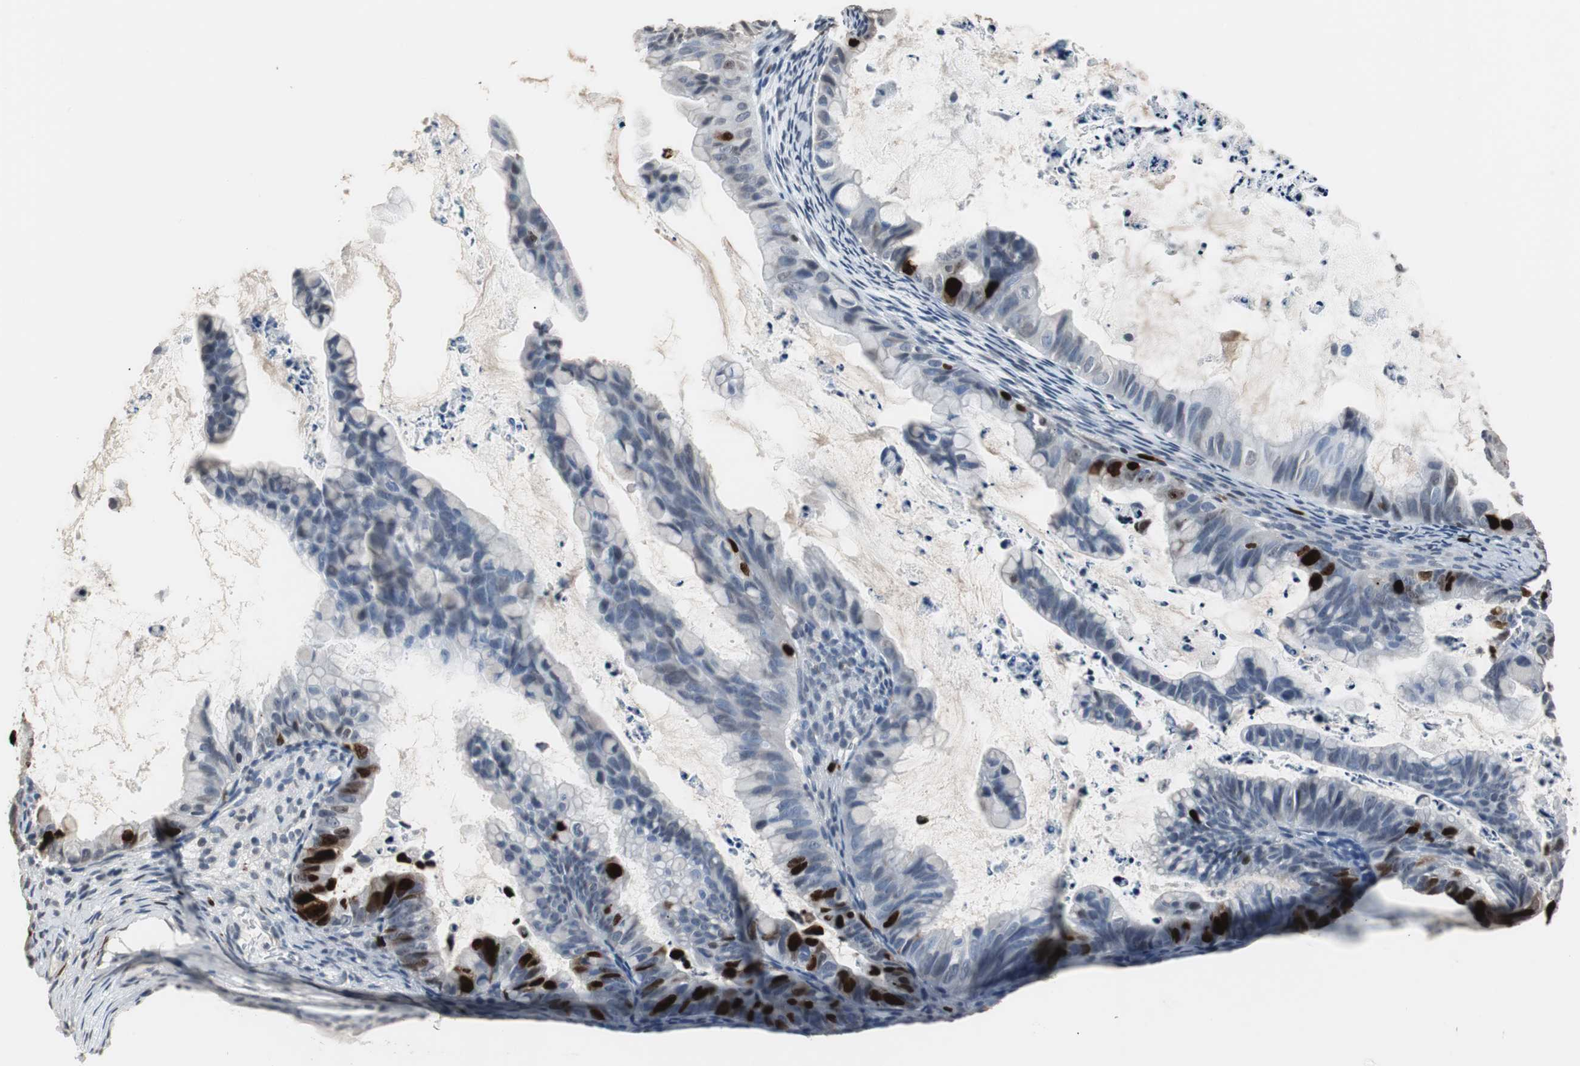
{"staining": {"intensity": "strong", "quantity": "<25%", "location": "nuclear"}, "tissue": "ovarian cancer", "cell_type": "Tumor cells", "image_type": "cancer", "snomed": [{"axis": "morphology", "description": "Cystadenocarcinoma, mucinous, NOS"}, {"axis": "topography", "description": "Ovary"}], "caption": "This is an image of immunohistochemistry staining of ovarian cancer (mucinous cystadenocarcinoma), which shows strong positivity in the nuclear of tumor cells.", "gene": "TOP2A", "patient": {"sex": "female", "age": 36}}